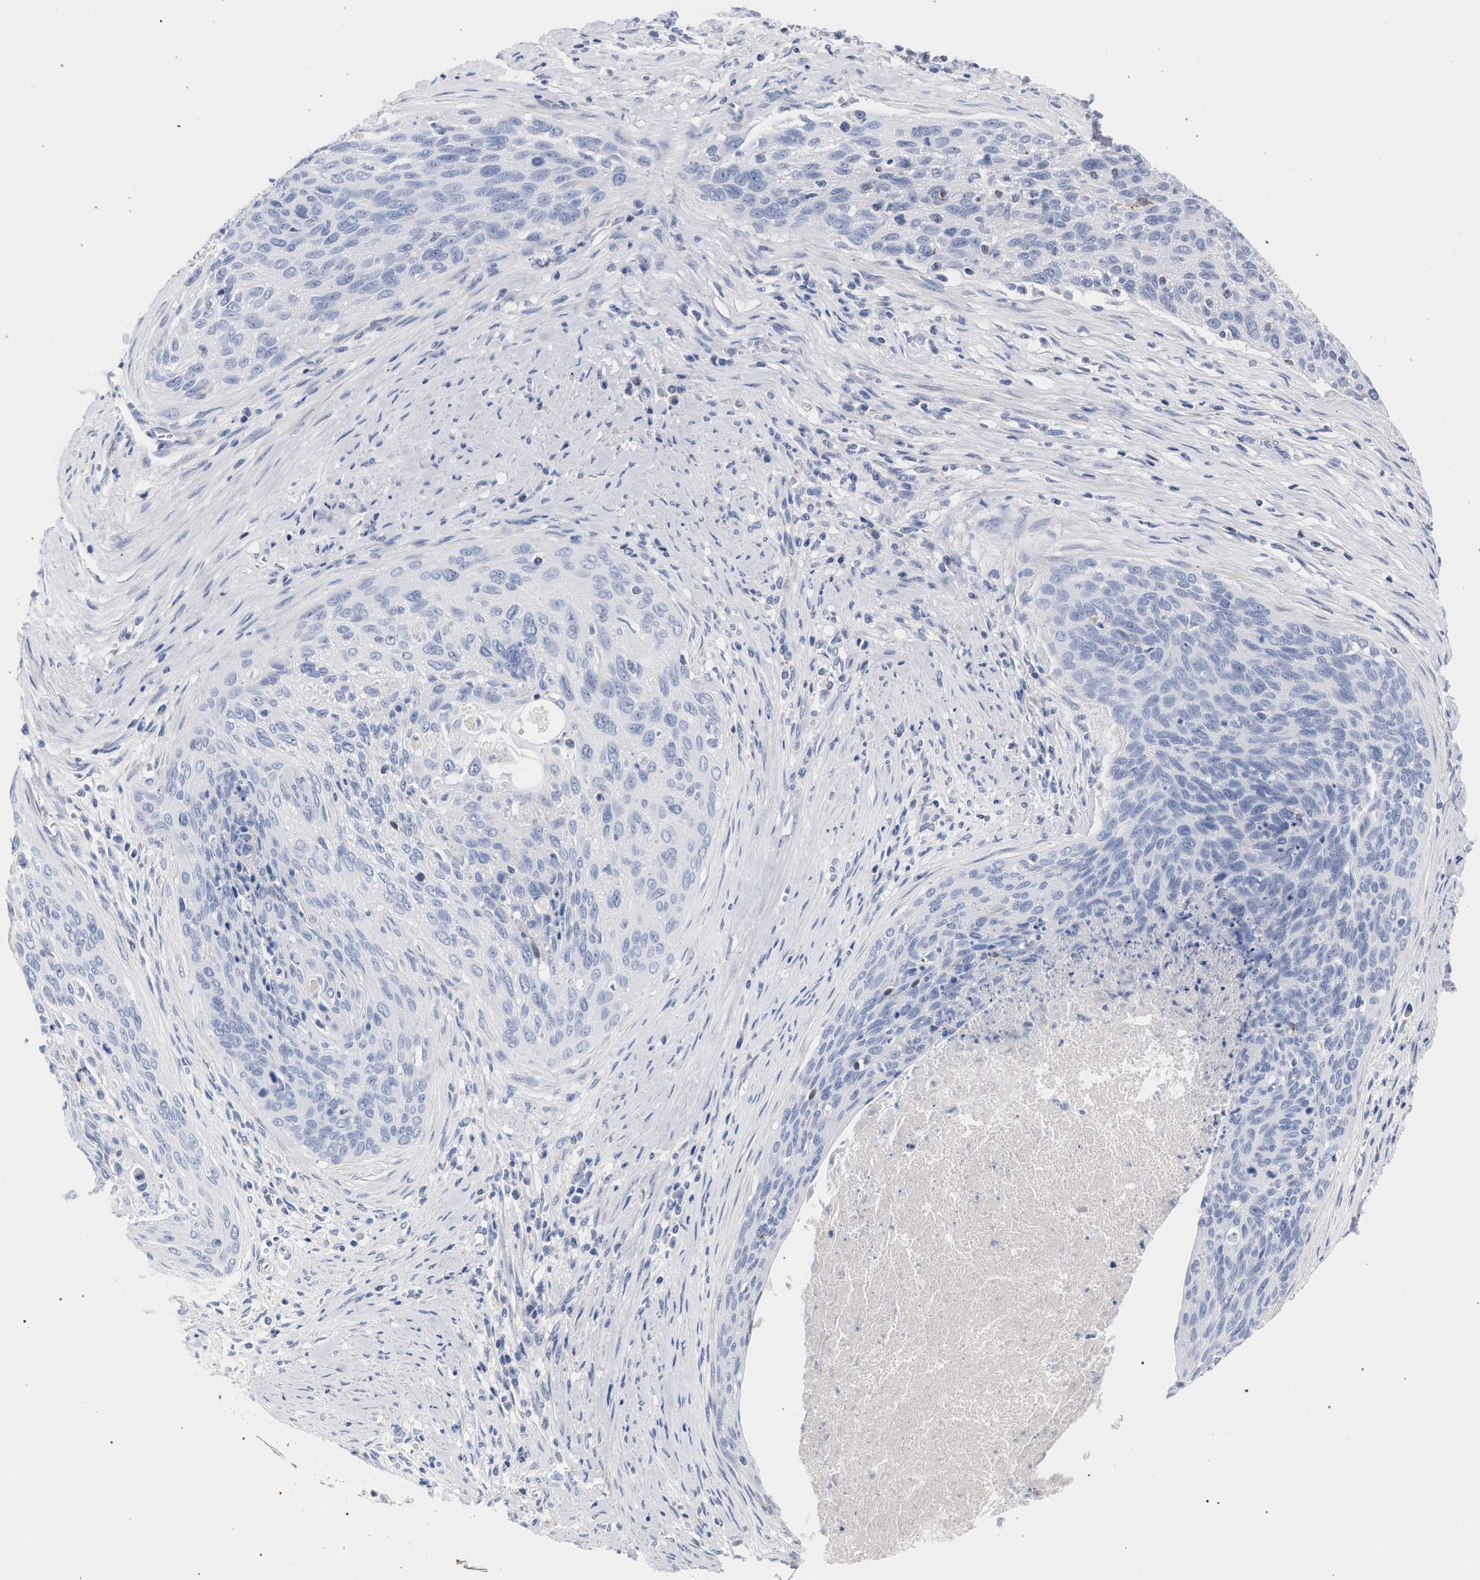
{"staining": {"intensity": "negative", "quantity": "none", "location": "none"}, "tissue": "cervical cancer", "cell_type": "Tumor cells", "image_type": "cancer", "snomed": [{"axis": "morphology", "description": "Squamous cell carcinoma, NOS"}, {"axis": "topography", "description": "Cervix"}], "caption": "Tumor cells show no significant staining in cervical cancer.", "gene": "ECI2", "patient": {"sex": "female", "age": 55}}